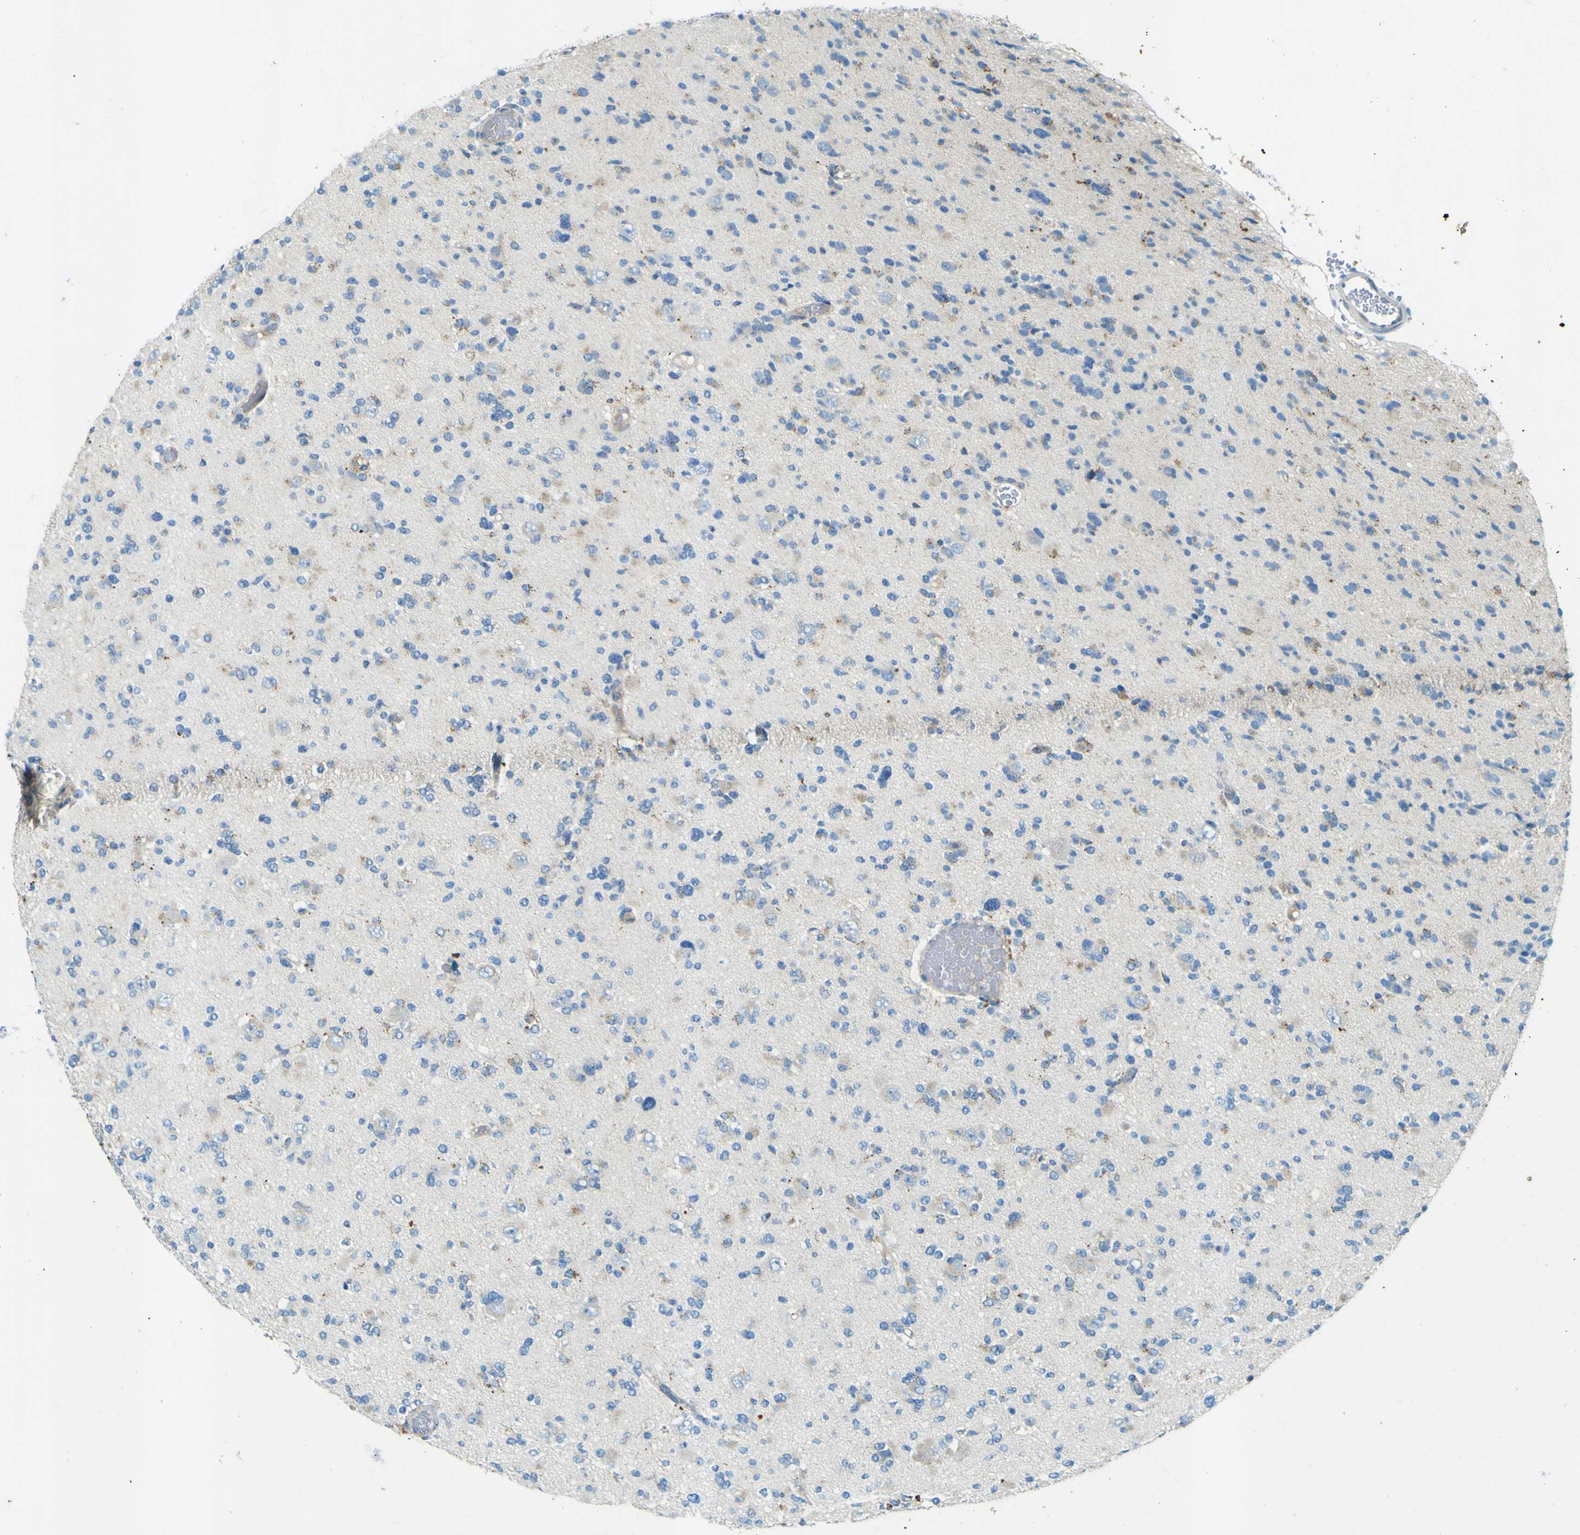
{"staining": {"intensity": "negative", "quantity": "none", "location": "none"}, "tissue": "glioma", "cell_type": "Tumor cells", "image_type": "cancer", "snomed": [{"axis": "morphology", "description": "Glioma, malignant, Low grade"}, {"axis": "topography", "description": "Brain"}], "caption": "Photomicrograph shows no significant protein staining in tumor cells of glioma.", "gene": "PDE9A", "patient": {"sex": "female", "age": 22}}